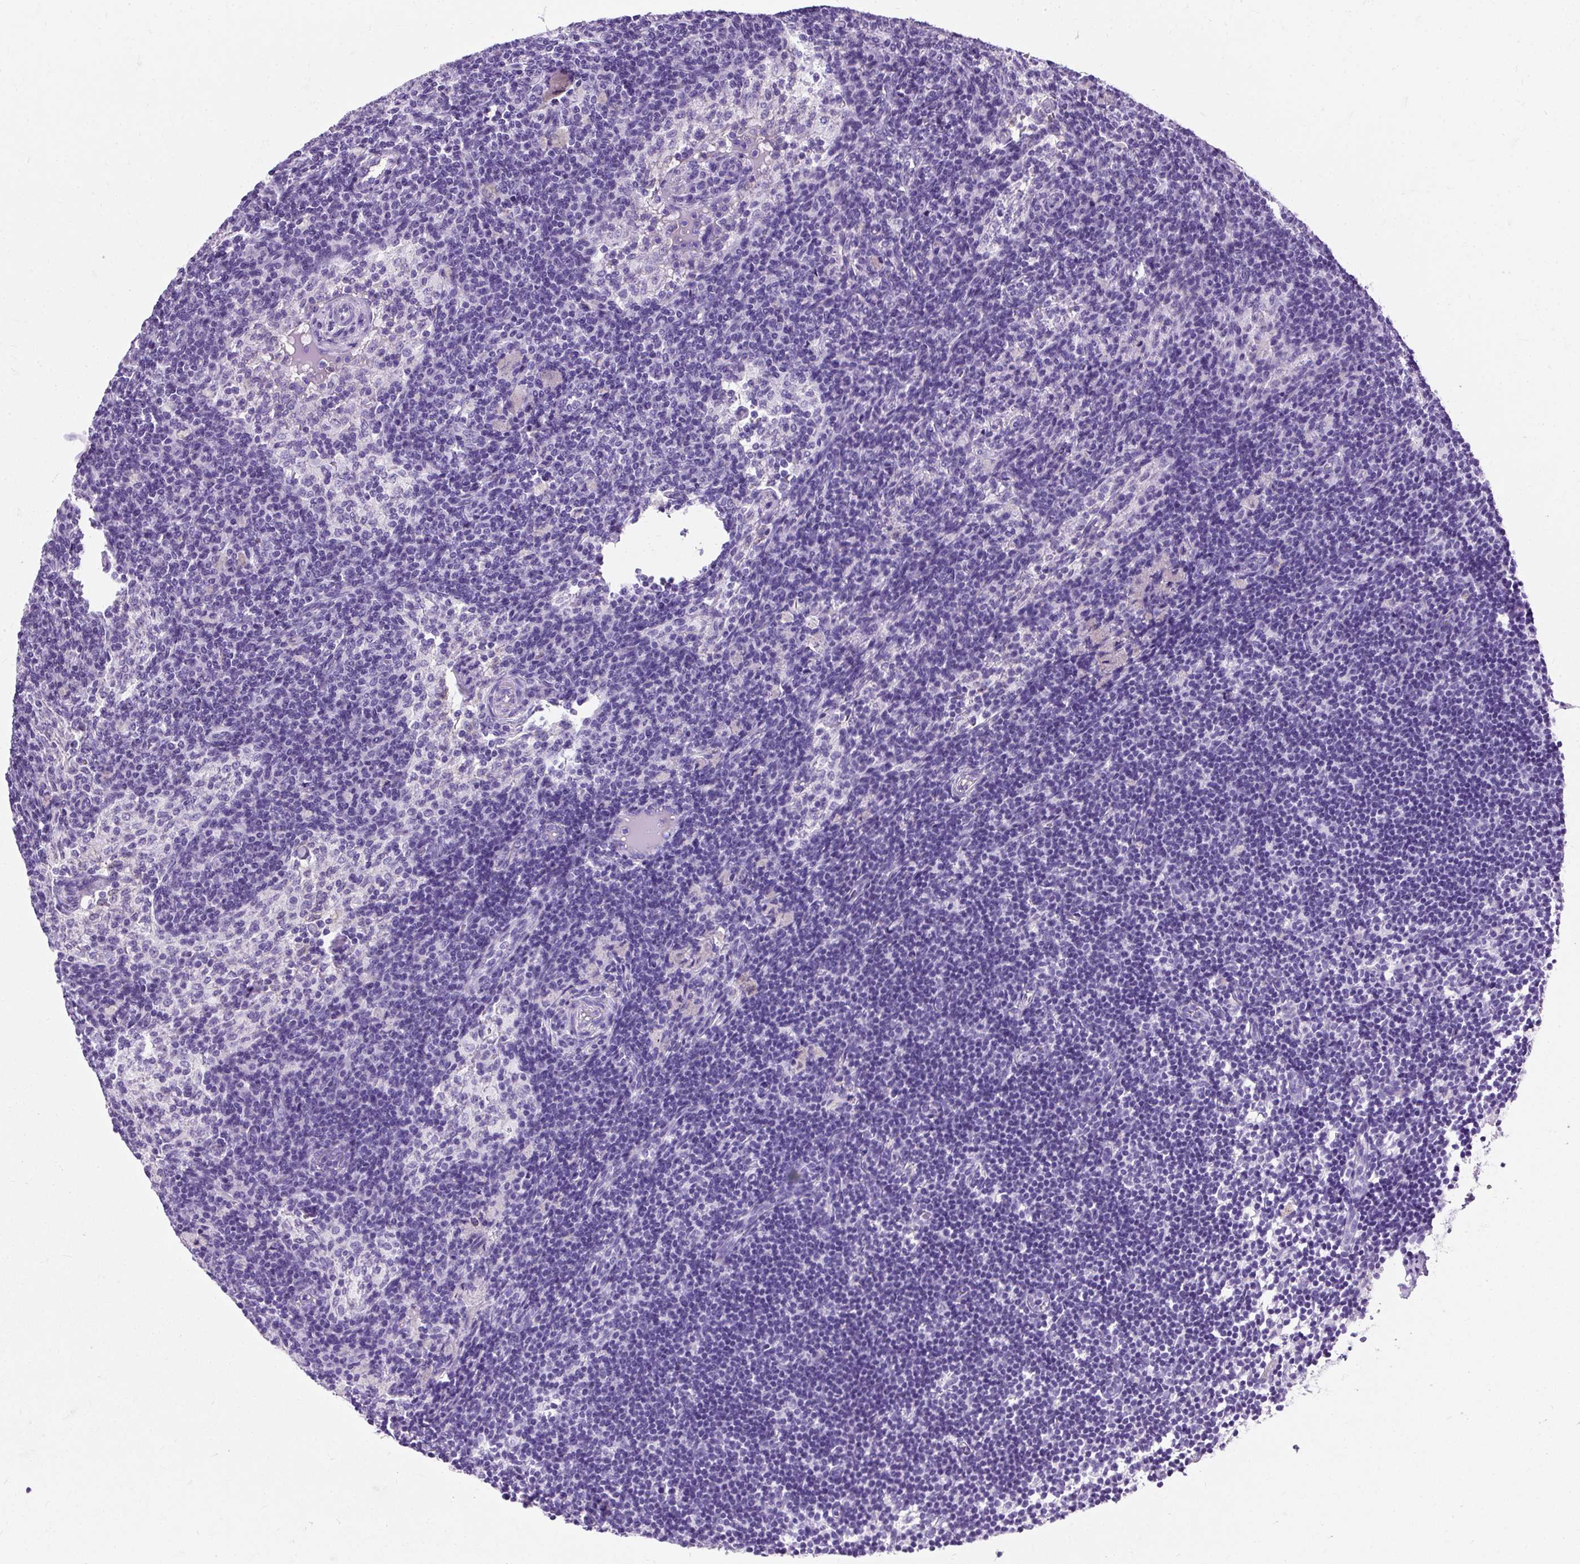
{"staining": {"intensity": "negative", "quantity": "none", "location": "none"}, "tissue": "lymph node", "cell_type": "Germinal center cells", "image_type": "normal", "snomed": [{"axis": "morphology", "description": "Normal tissue, NOS"}, {"axis": "topography", "description": "Lymph node"}], "caption": "Germinal center cells show no significant expression in unremarkable lymph node.", "gene": "PVALB", "patient": {"sex": "male", "age": 49}}